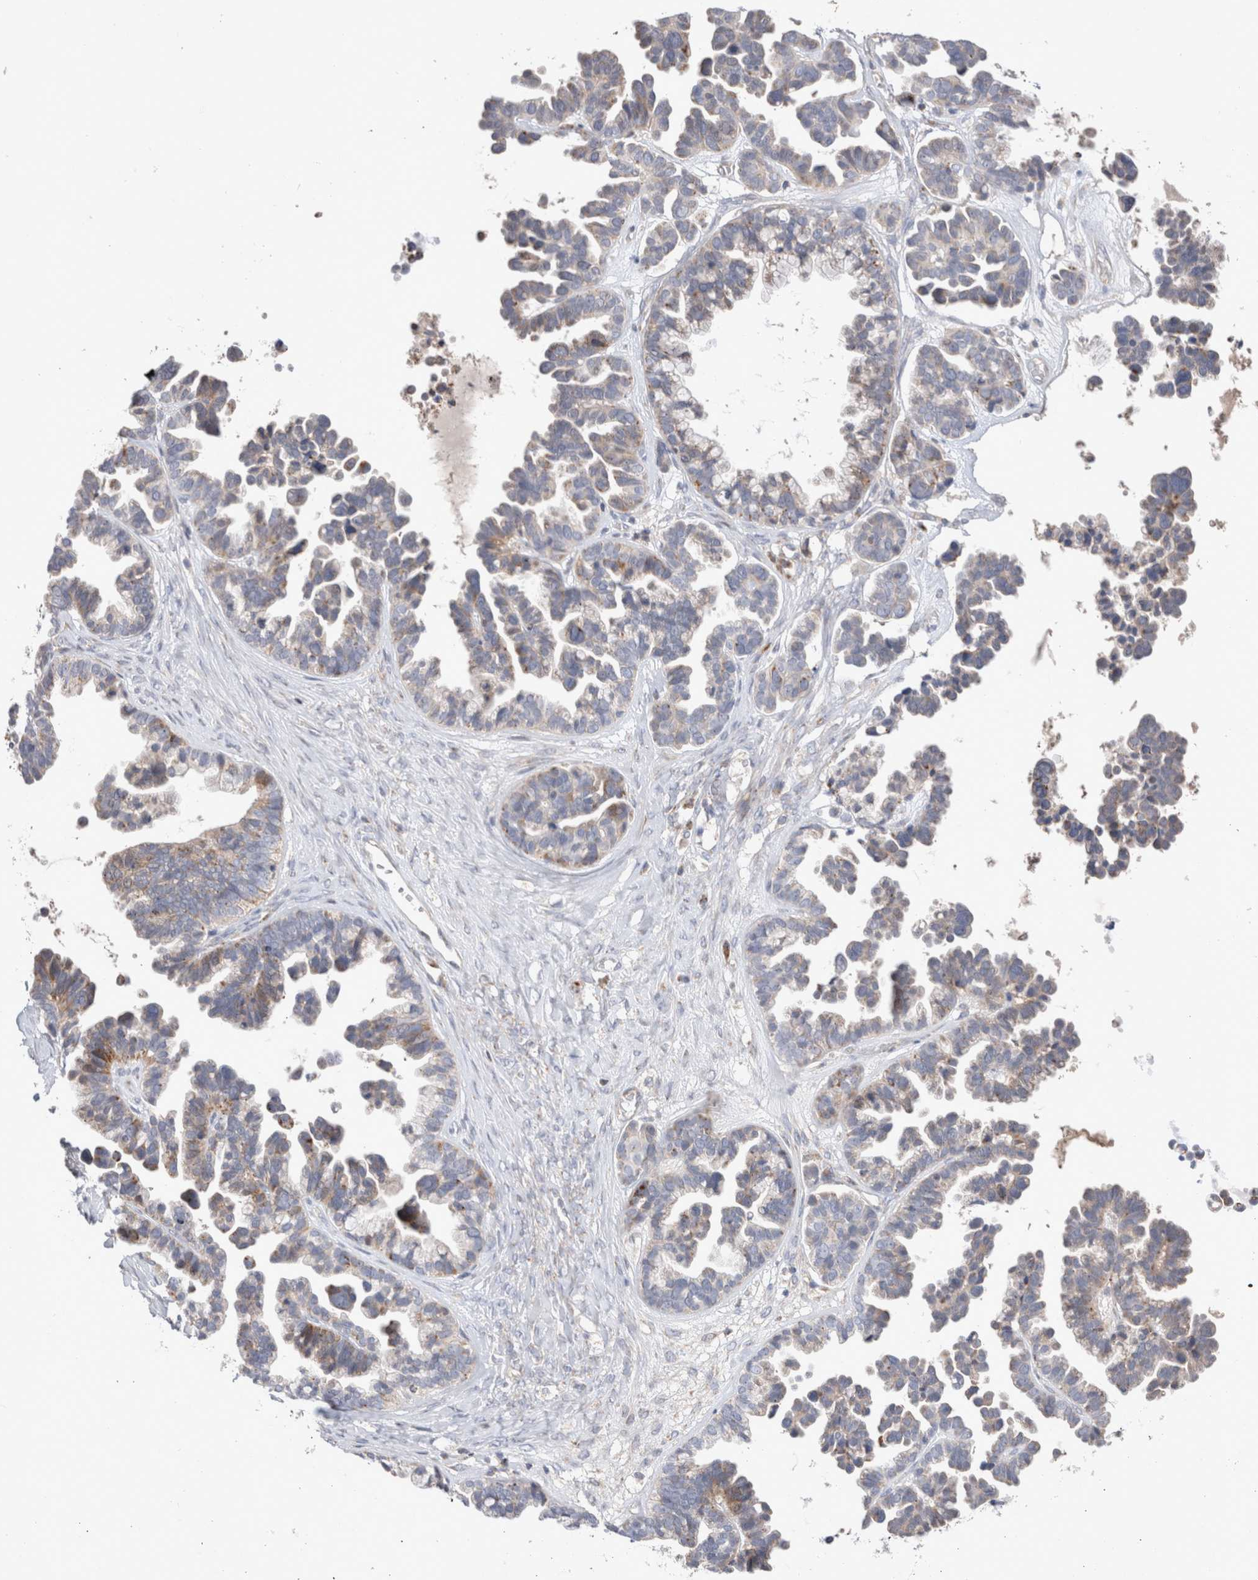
{"staining": {"intensity": "weak", "quantity": "<25%", "location": "cytoplasmic/membranous"}, "tissue": "ovarian cancer", "cell_type": "Tumor cells", "image_type": "cancer", "snomed": [{"axis": "morphology", "description": "Cystadenocarcinoma, serous, NOS"}, {"axis": "topography", "description": "Ovary"}], "caption": "IHC image of neoplastic tissue: human ovarian cancer (serous cystadenocarcinoma) stained with DAB shows no significant protein expression in tumor cells. (Stains: DAB (3,3'-diaminobenzidine) immunohistochemistry (IHC) with hematoxylin counter stain, Microscopy: brightfield microscopy at high magnification).", "gene": "CHADL", "patient": {"sex": "female", "age": 56}}